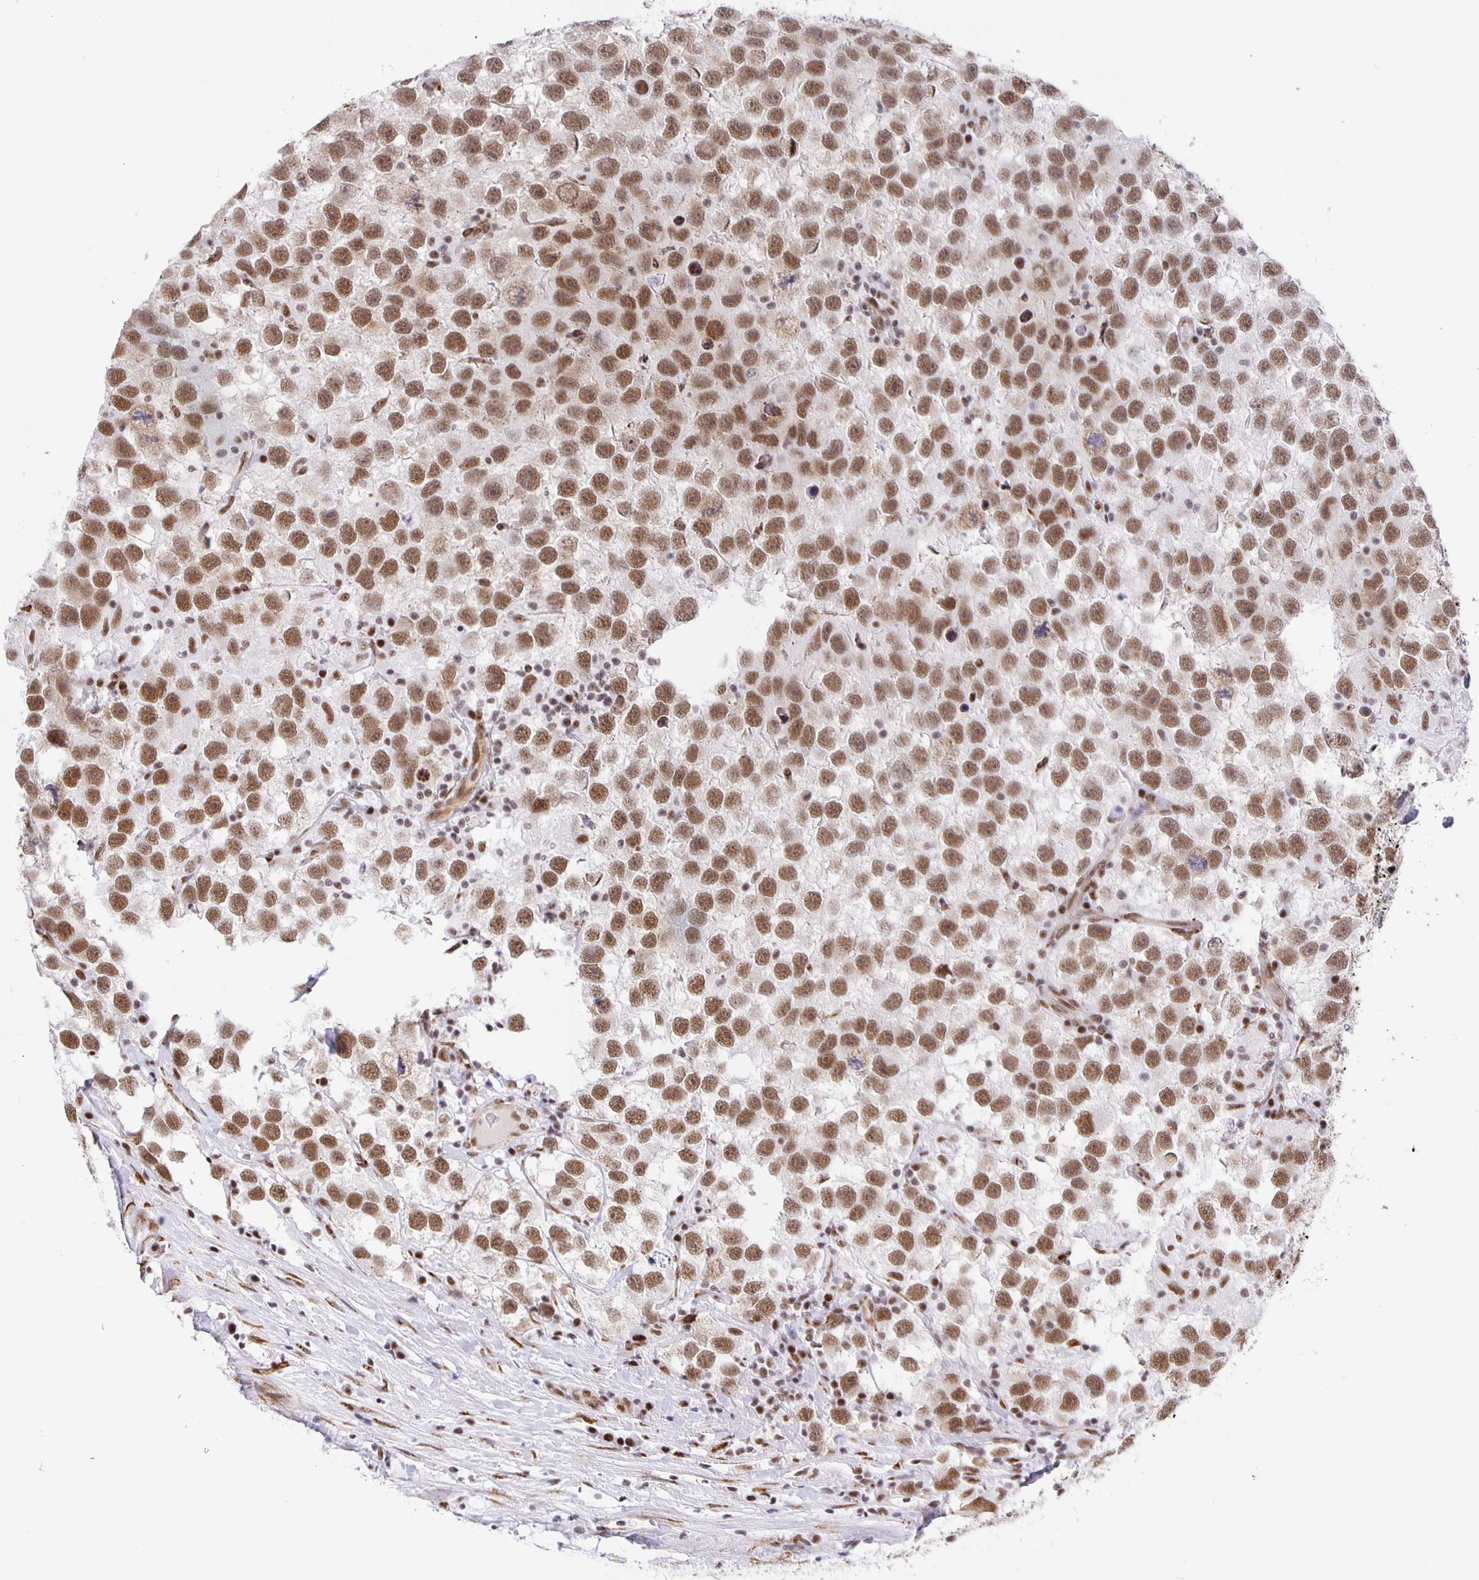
{"staining": {"intensity": "moderate", "quantity": ">75%", "location": "nuclear"}, "tissue": "testis cancer", "cell_type": "Tumor cells", "image_type": "cancer", "snomed": [{"axis": "morphology", "description": "Seminoma, NOS"}, {"axis": "topography", "description": "Testis"}], "caption": "This is an image of immunohistochemistry staining of testis seminoma, which shows moderate positivity in the nuclear of tumor cells.", "gene": "ZRANB2", "patient": {"sex": "male", "age": 26}}